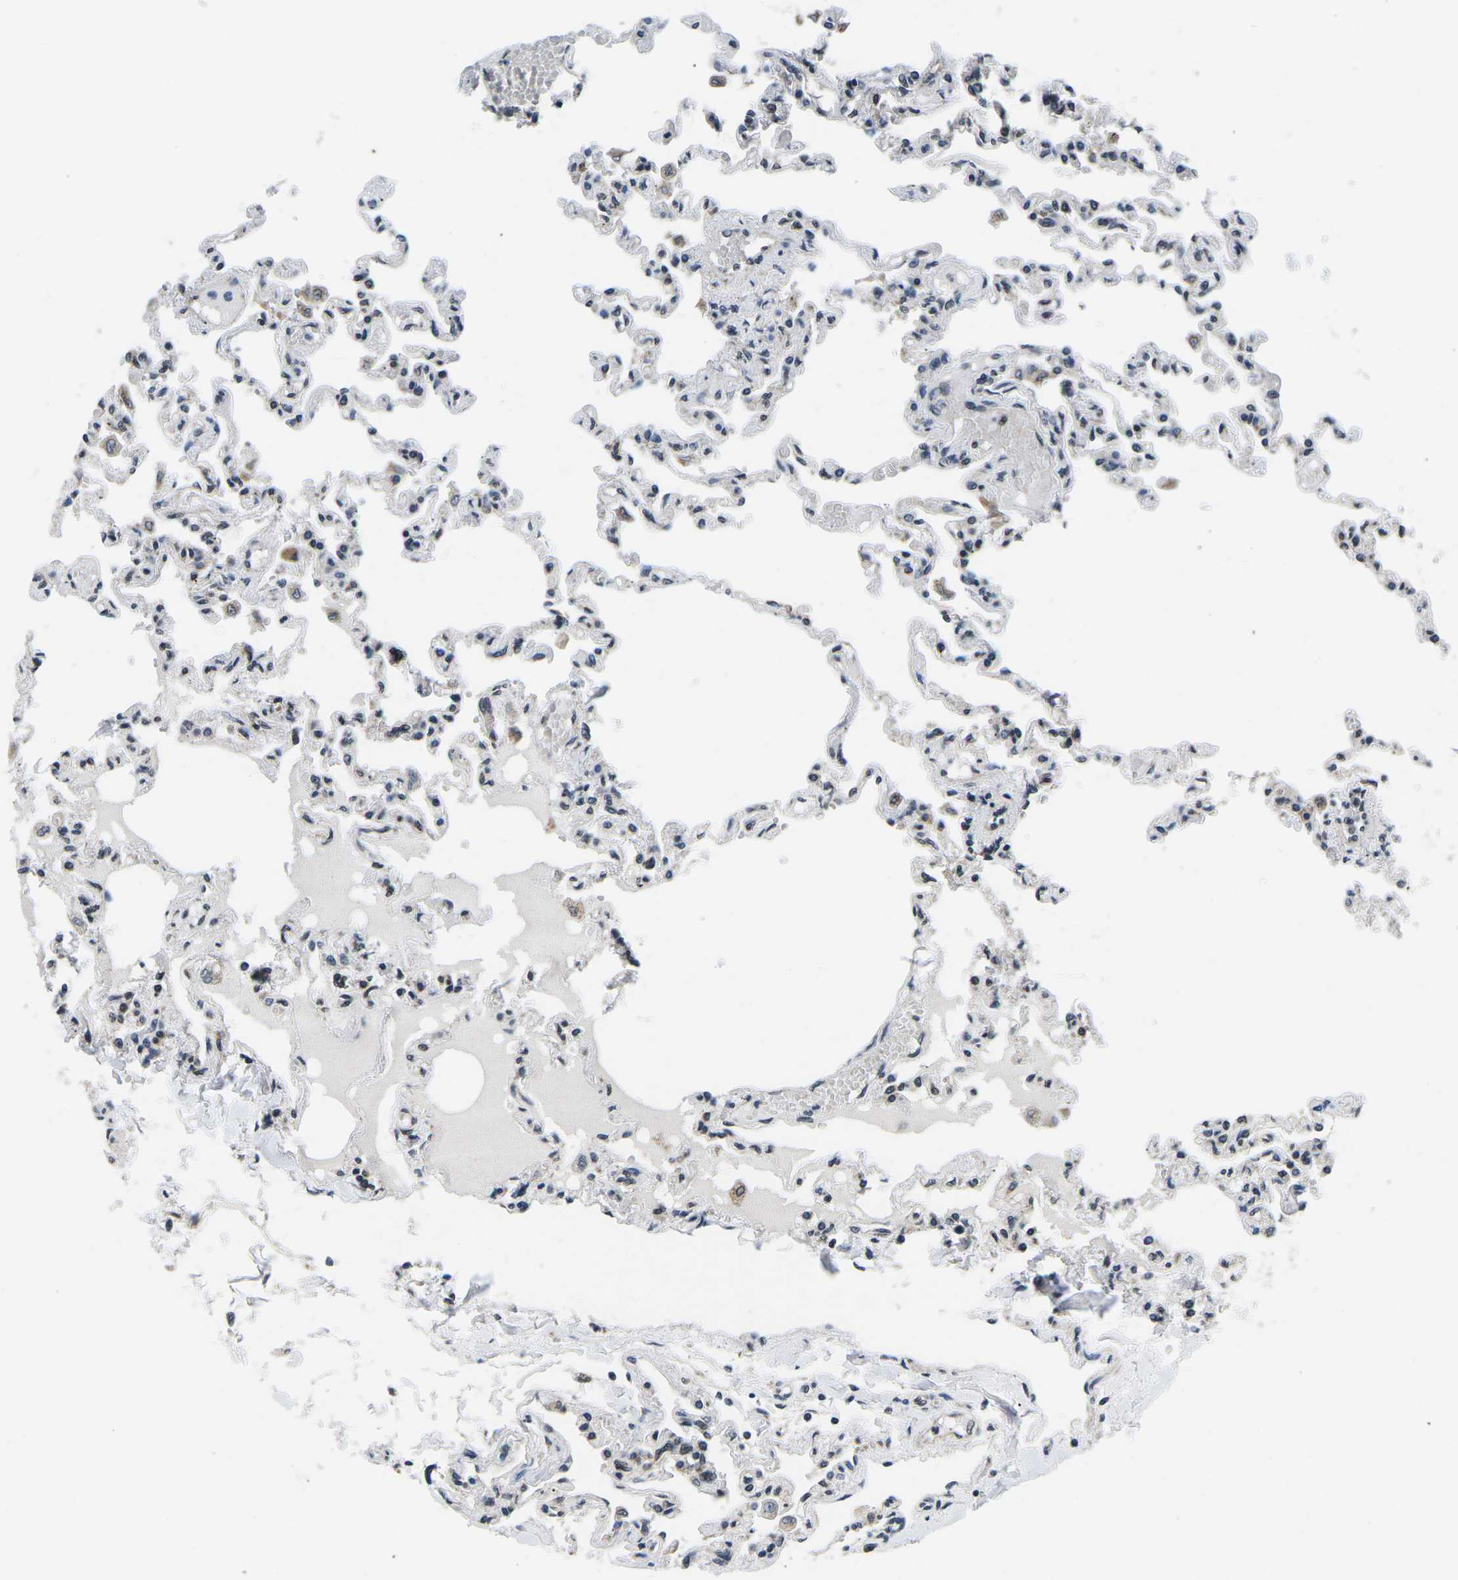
{"staining": {"intensity": "moderate", "quantity": "<25%", "location": "cytoplasmic/membranous"}, "tissue": "lung", "cell_type": "Alveolar cells", "image_type": "normal", "snomed": [{"axis": "morphology", "description": "Normal tissue, NOS"}, {"axis": "topography", "description": "Lung"}], "caption": "Immunohistochemistry micrograph of unremarkable lung: lung stained using immunohistochemistry demonstrates low levels of moderate protein expression localized specifically in the cytoplasmic/membranous of alveolar cells, appearing as a cytoplasmic/membranous brown color.", "gene": "CCNE1", "patient": {"sex": "male", "age": 21}}